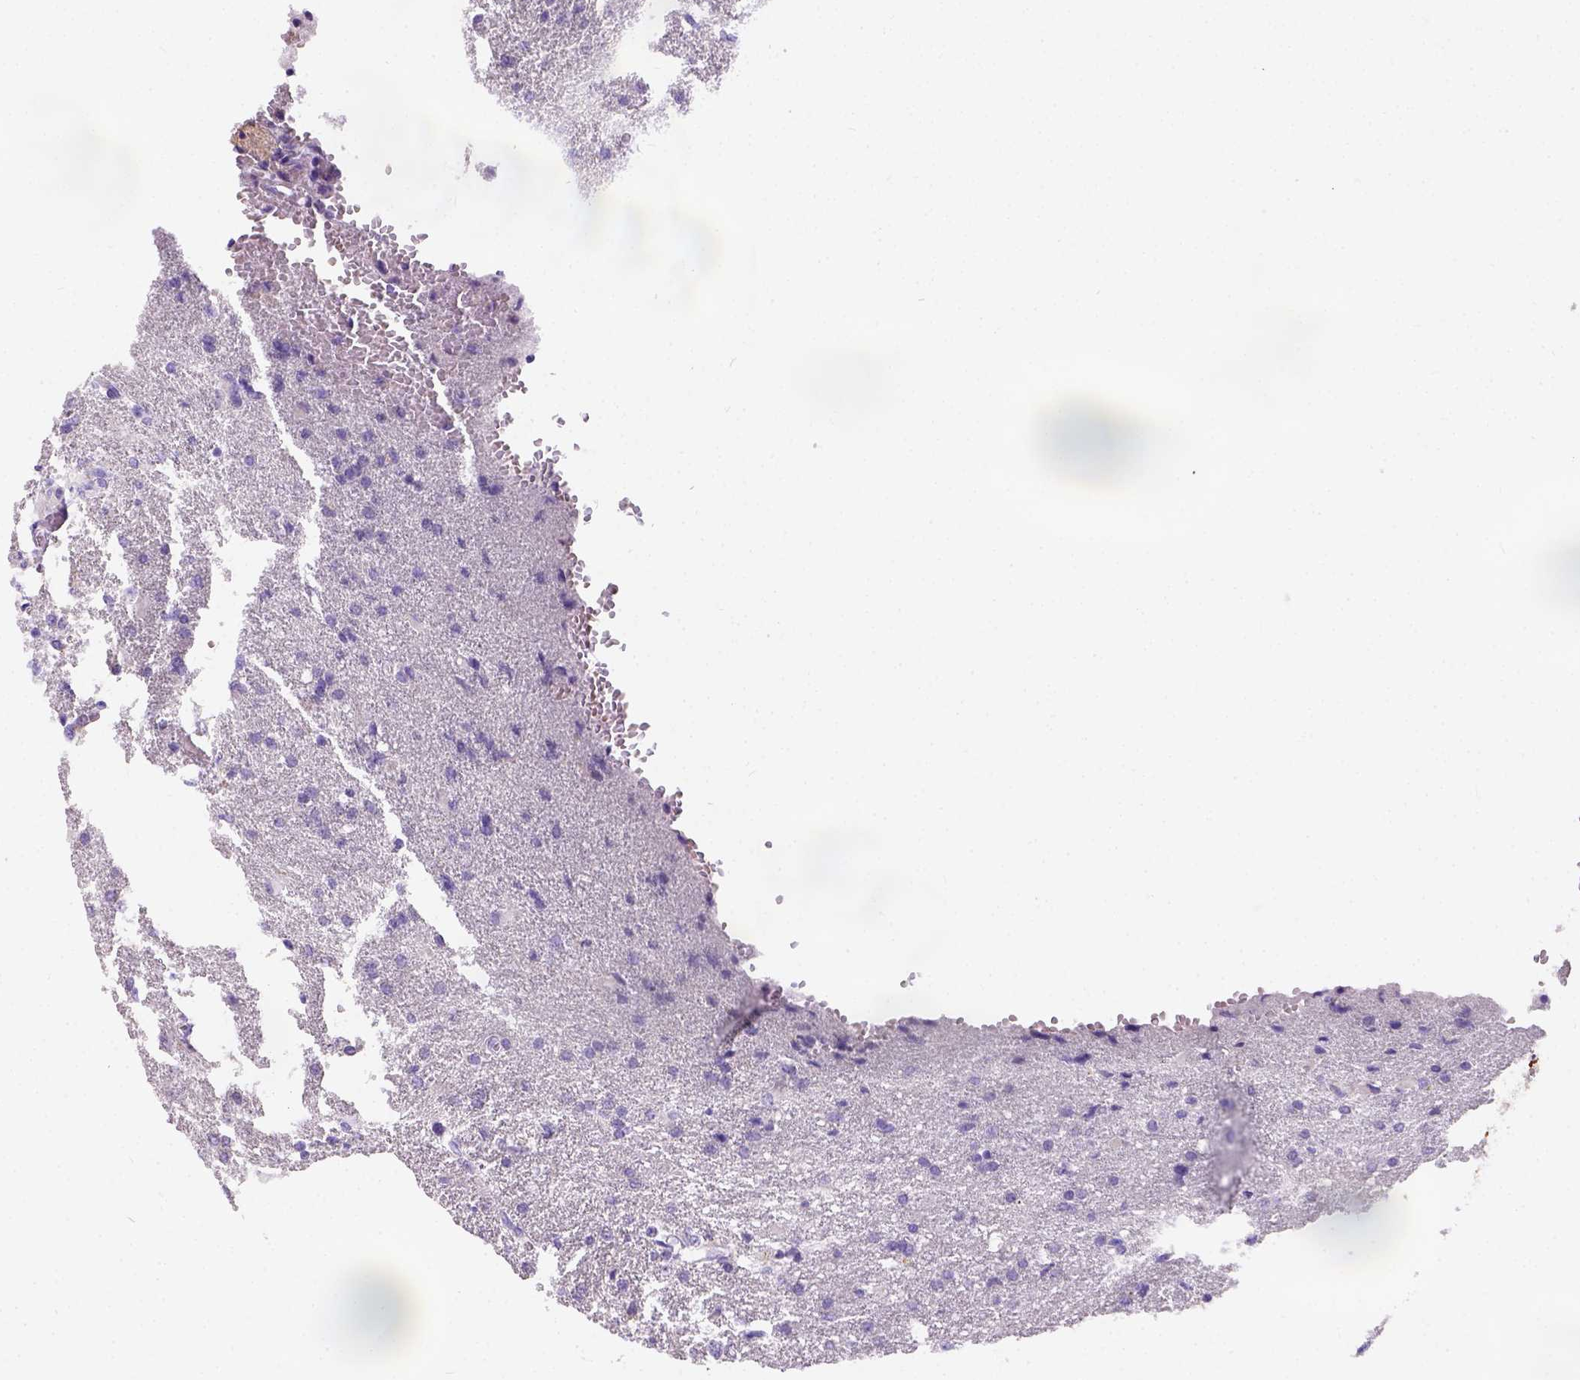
{"staining": {"intensity": "negative", "quantity": "none", "location": "none"}, "tissue": "glioma", "cell_type": "Tumor cells", "image_type": "cancer", "snomed": [{"axis": "morphology", "description": "Glioma, malignant, High grade"}, {"axis": "topography", "description": "Brain"}], "caption": "IHC histopathology image of human glioma stained for a protein (brown), which shows no expression in tumor cells.", "gene": "PHF7", "patient": {"sex": "male", "age": 68}}